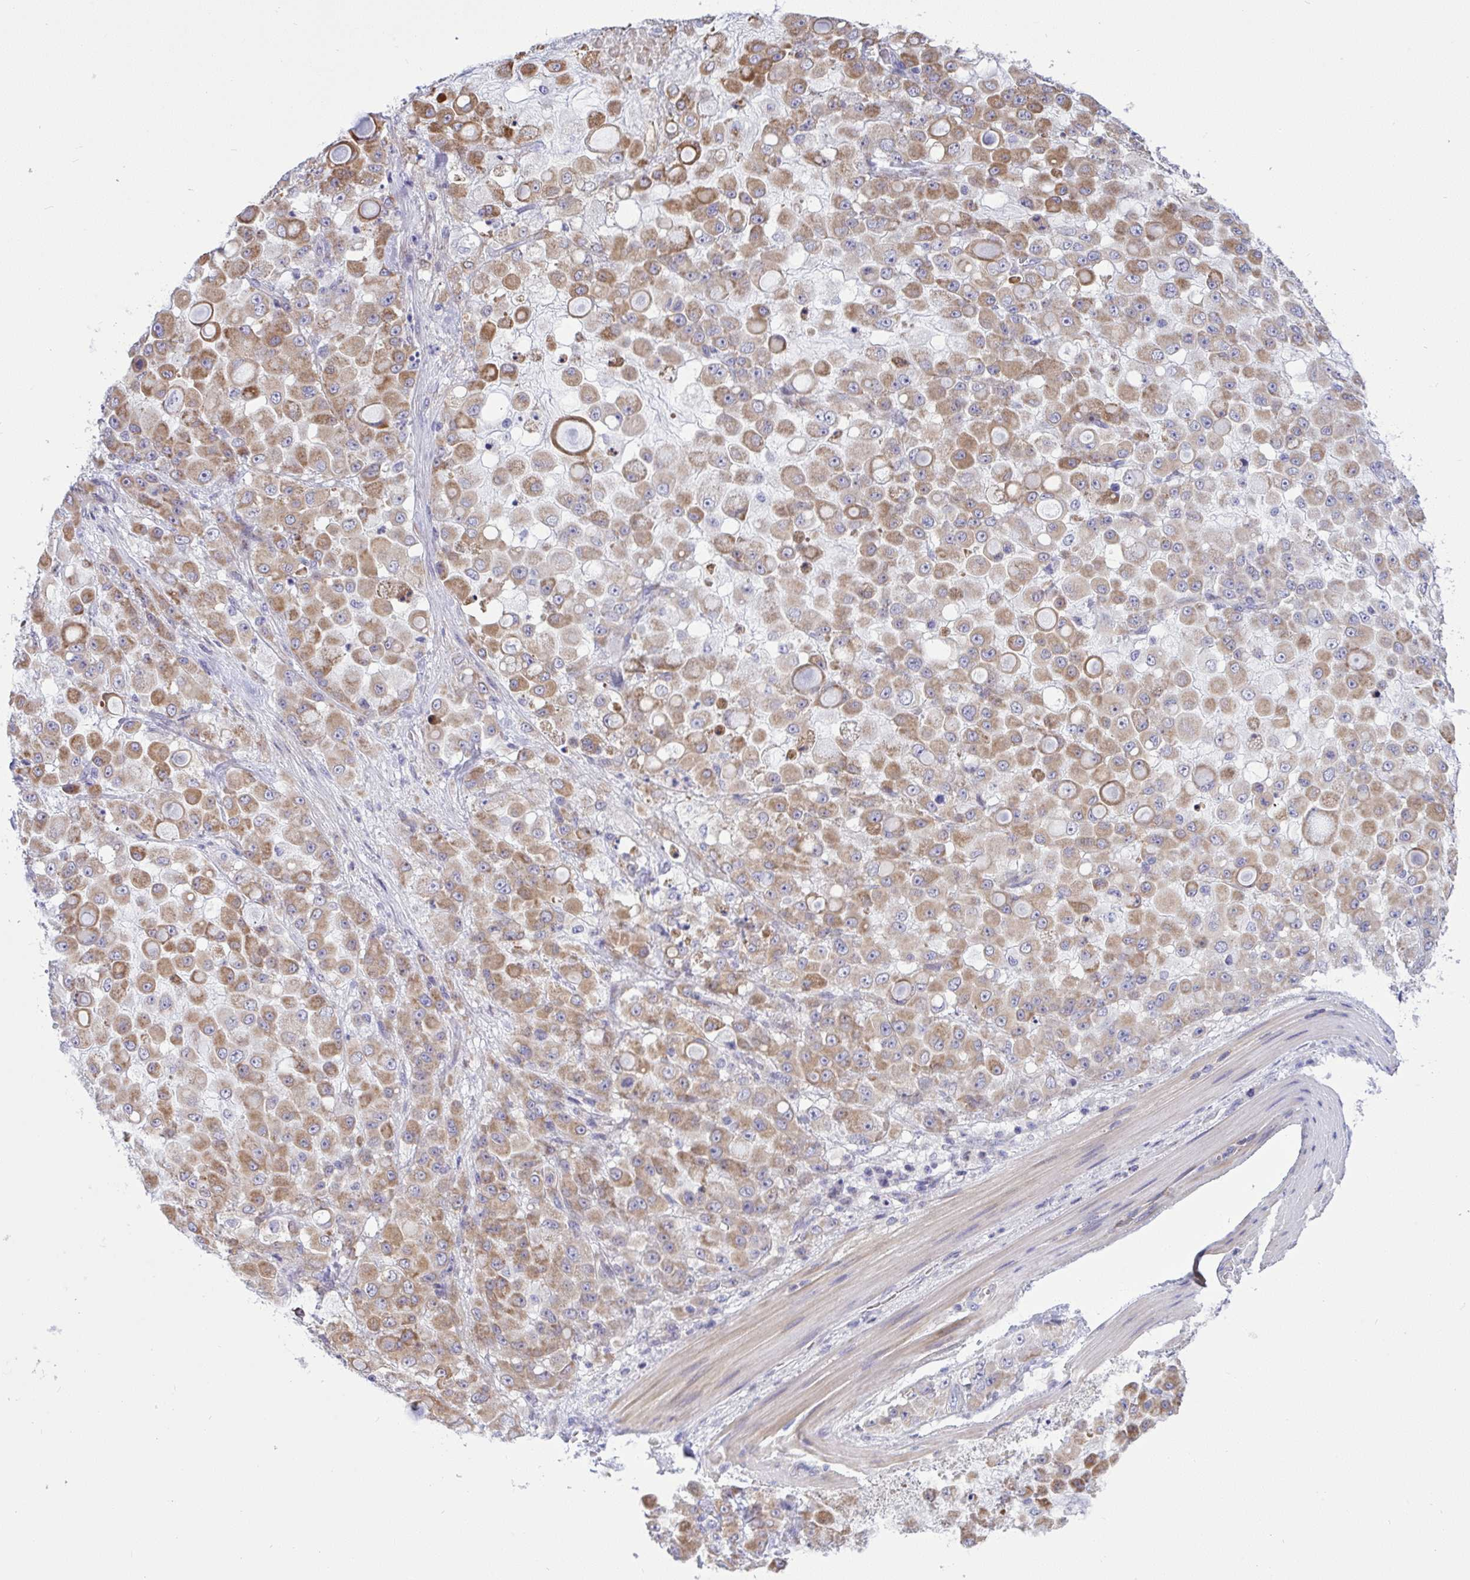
{"staining": {"intensity": "moderate", "quantity": ">75%", "location": "cytoplasmic/membranous"}, "tissue": "stomach cancer", "cell_type": "Tumor cells", "image_type": "cancer", "snomed": [{"axis": "morphology", "description": "Adenocarcinoma, NOS"}, {"axis": "topography", "description": "Stomach"}], "caption": "Protein analysis of stomach adenocarcinoma tissue reveals moderate cytoplasmic/membranous staining in approximately >75% of tumor cells.", "gene": "NTN1", "patient": {"sex": "female", "age": 76}}